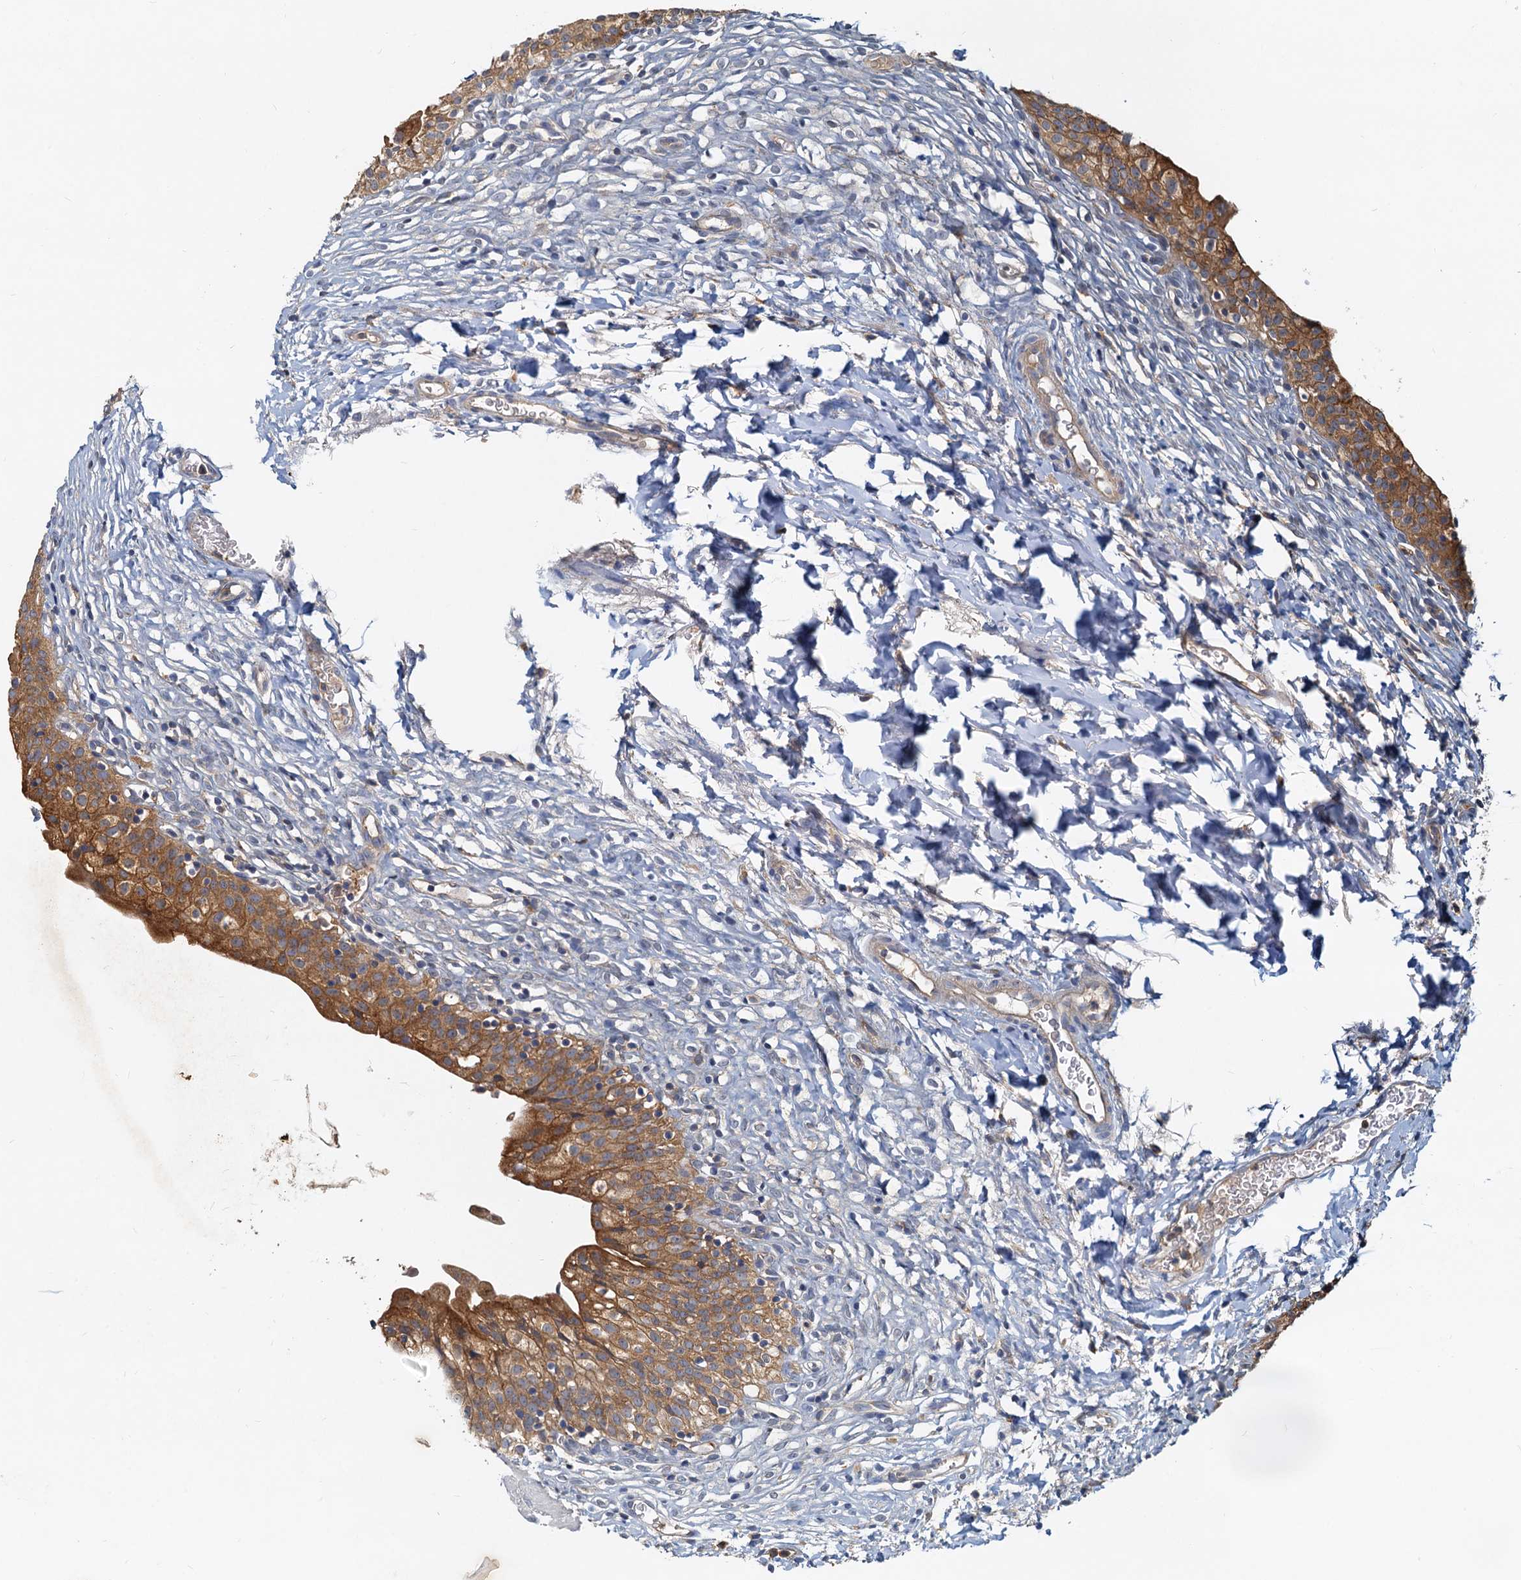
{"staining": {"intensity": "moderate", "quantity": ">75%", "location": "cytoplasmic/membranous"}, "tissue": "urinary bladder", "cell_type": "Urothelial cells", "image_type": "normal", "snomed": [{"axis": "morphology", "description": "Normal tissue, NOS"}, {"axis": "topography", "description": "Urinary bladder"}], "caption": "A histopathology image of human urinary bladder stained for a protein demonstrates moderate cytoplasmic/membranous brown staining in urothelial cells. Using DAB (brown) and hematoxylin (blue) stains, captured at high magnification using brightfield microscopy.", "gene": "TOLLIP", "patient": {"sex": "male", "age": 55}}